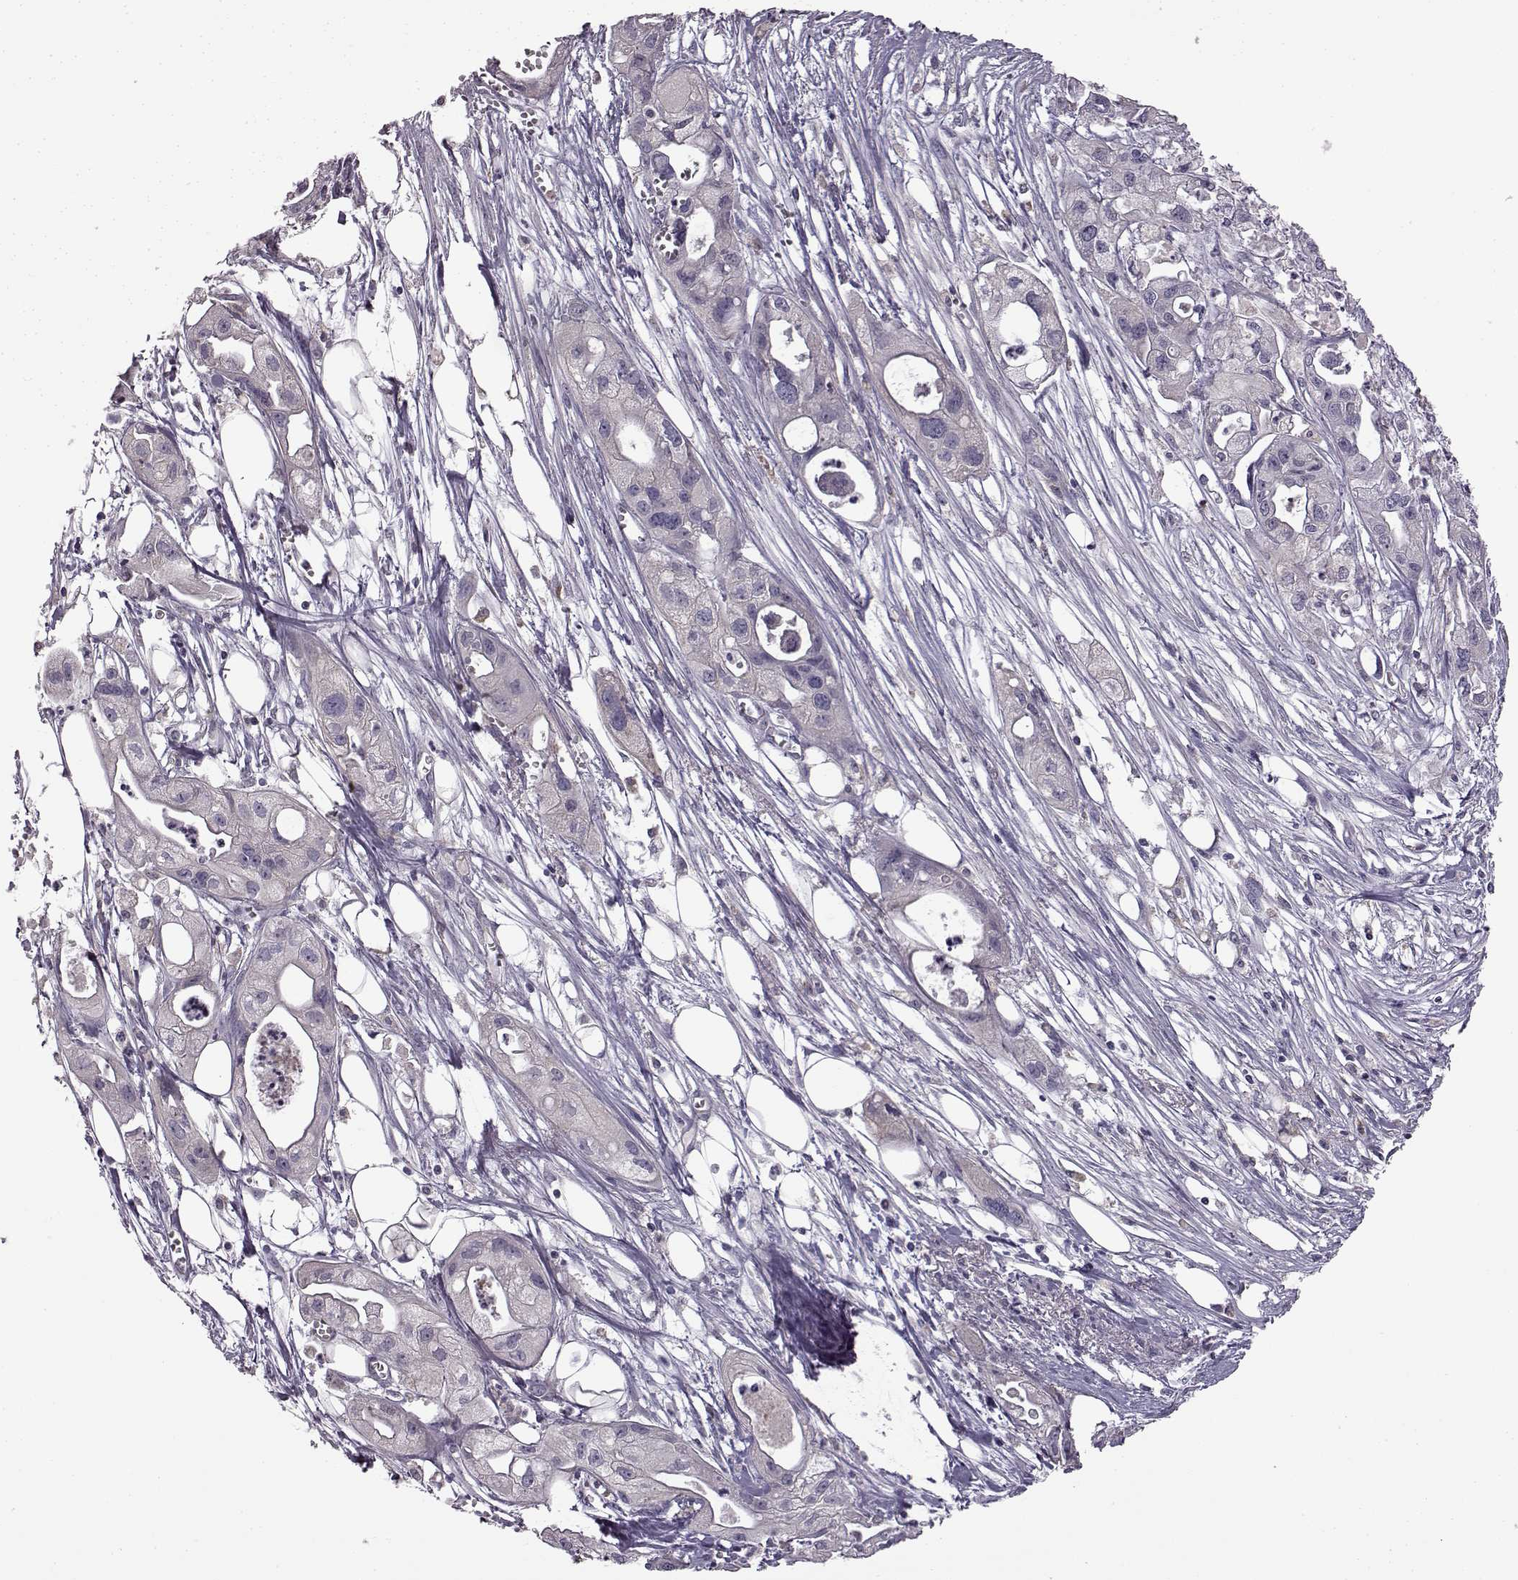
{"staining": {"intensity": "negative", "quantity": "none", "location": "none"}, "tissue": "pancreatic cancer", "cell_type": "Tumor cells", "image_type": "cancer", "snomed": [{"axis": "morphology", "description": "Adenocarcinoma, NOS"}, {"axis": "topography", "description": "Pancreas"}], "caption": "Immunohistochemical staining of human pancreatic cancer (adenocarcinoma) shows no significant staining in tumor cells. (DAB (3,3'-diaminobenzidine) IHC with hematoxylin counter stain).", "gene": "B3GNT6", "patient": {"sex": "male", "age": 70}}